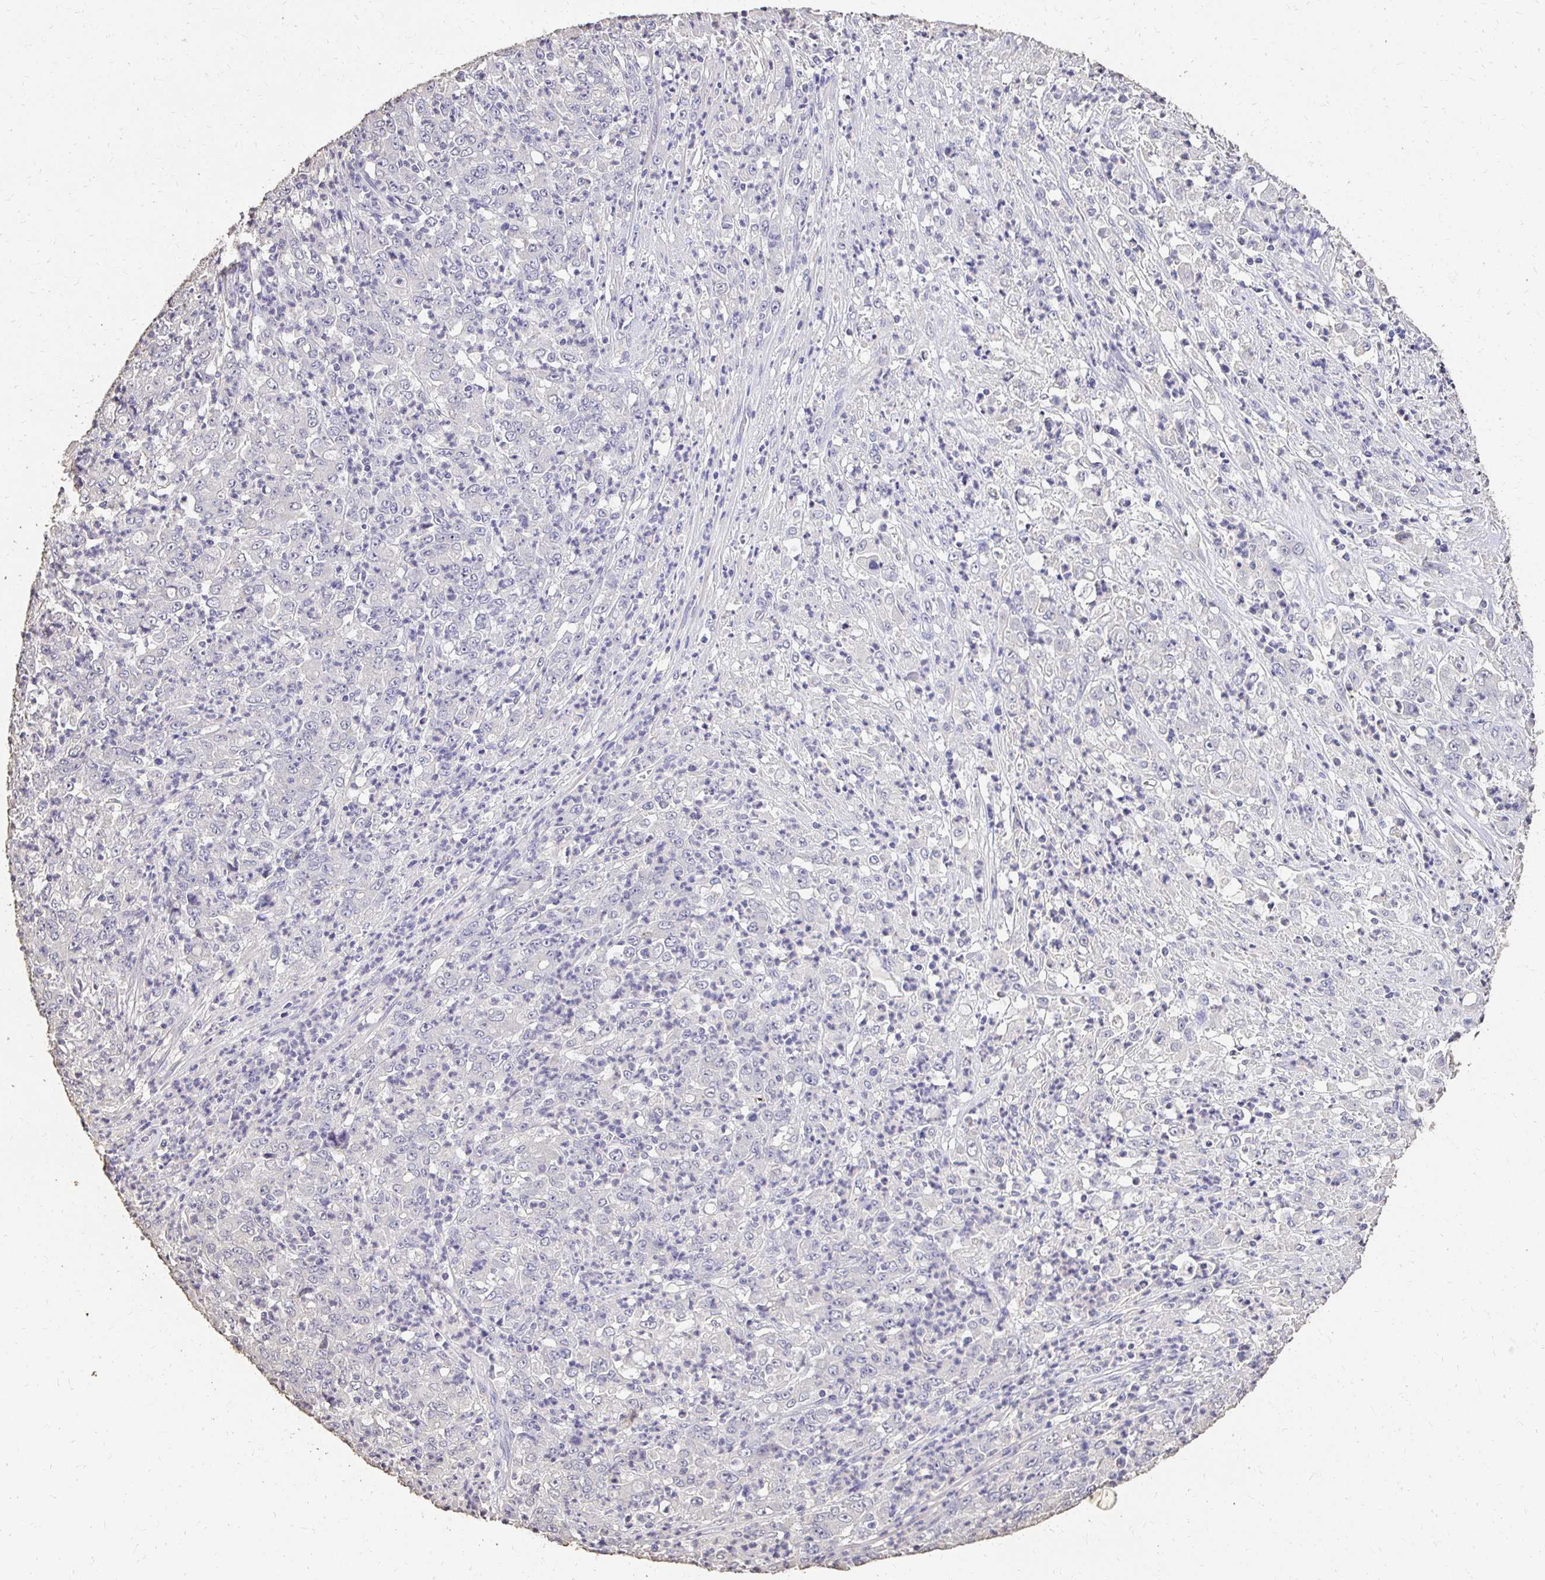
{"staining": {"intensity": "negative", "quantity": "none", "location": "none"}, "tissue": "stomach cancer", "cell_type": "Tumor cells", "image_type": "cancer", "snomed": [{"axis": "morphology", "description": "Adenocarcinoma, NOS"}, {"axis": "topography", "description": "Stomach, lower"}], "caption": "The image exhibits no staining of tumor cells in stomach cancer (adenocarcinoma).", "gene": "UGT1A6", "patient": {"sex": "female", "age": 71}}